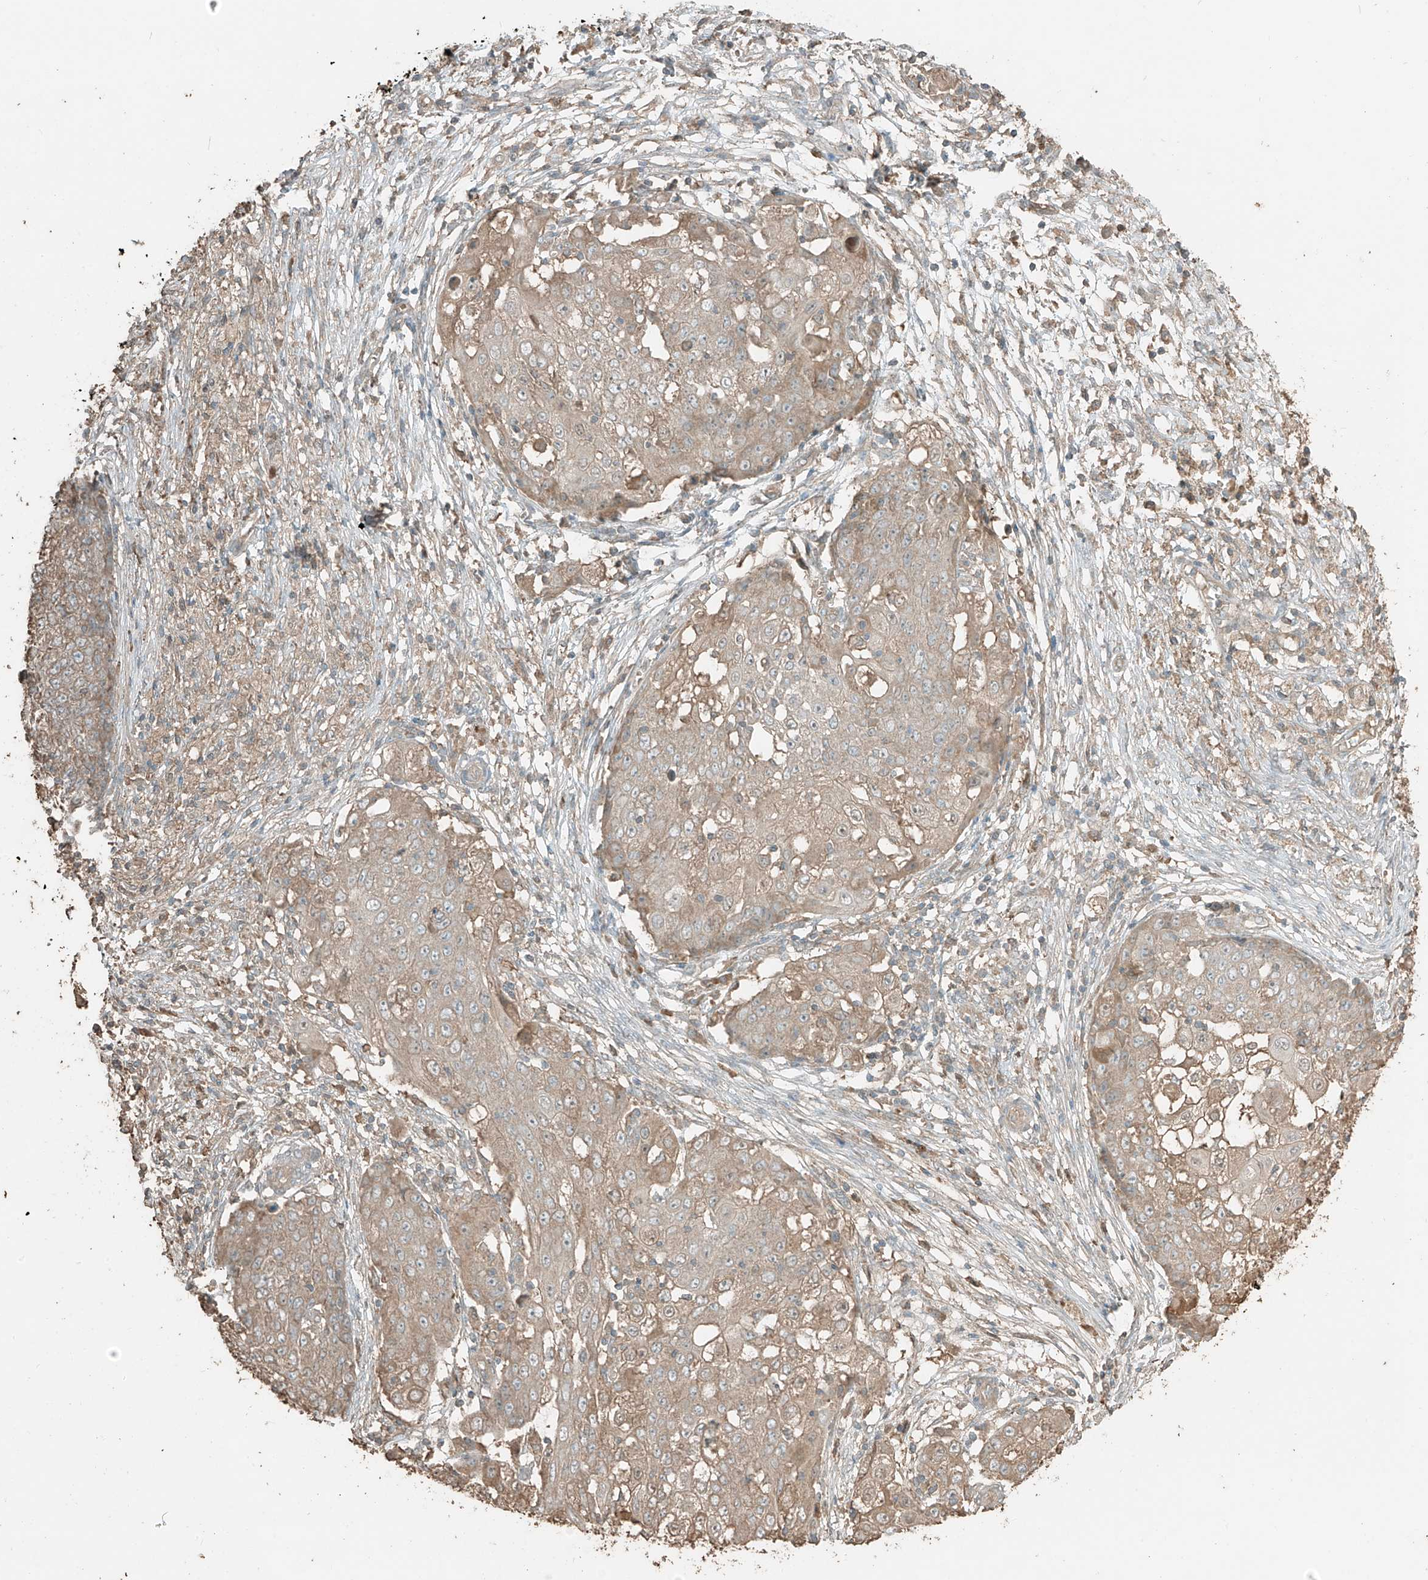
{"staining": {"intensity": "weak", "quantity": ">75%", "location": "cytoplasmic/membranous"}, "tissue": "ovarian cancer", "cell_type": "Tumor cells", "image_type": "cancer", "snomed": [{"axis": "morphology", "description": "Carcinoma, endometroid"}, {"axis": "topography", "description": "Ovary"}], "caption": "Approximately >75% of tumor cells in human ovarian endometroid carcinoma show weak cytoplasmic/membranous protein expression as visualized by brown immunohistochemical staining.", "gene": "RFTN2", "patient": {"sex": "female", "age": 42}}